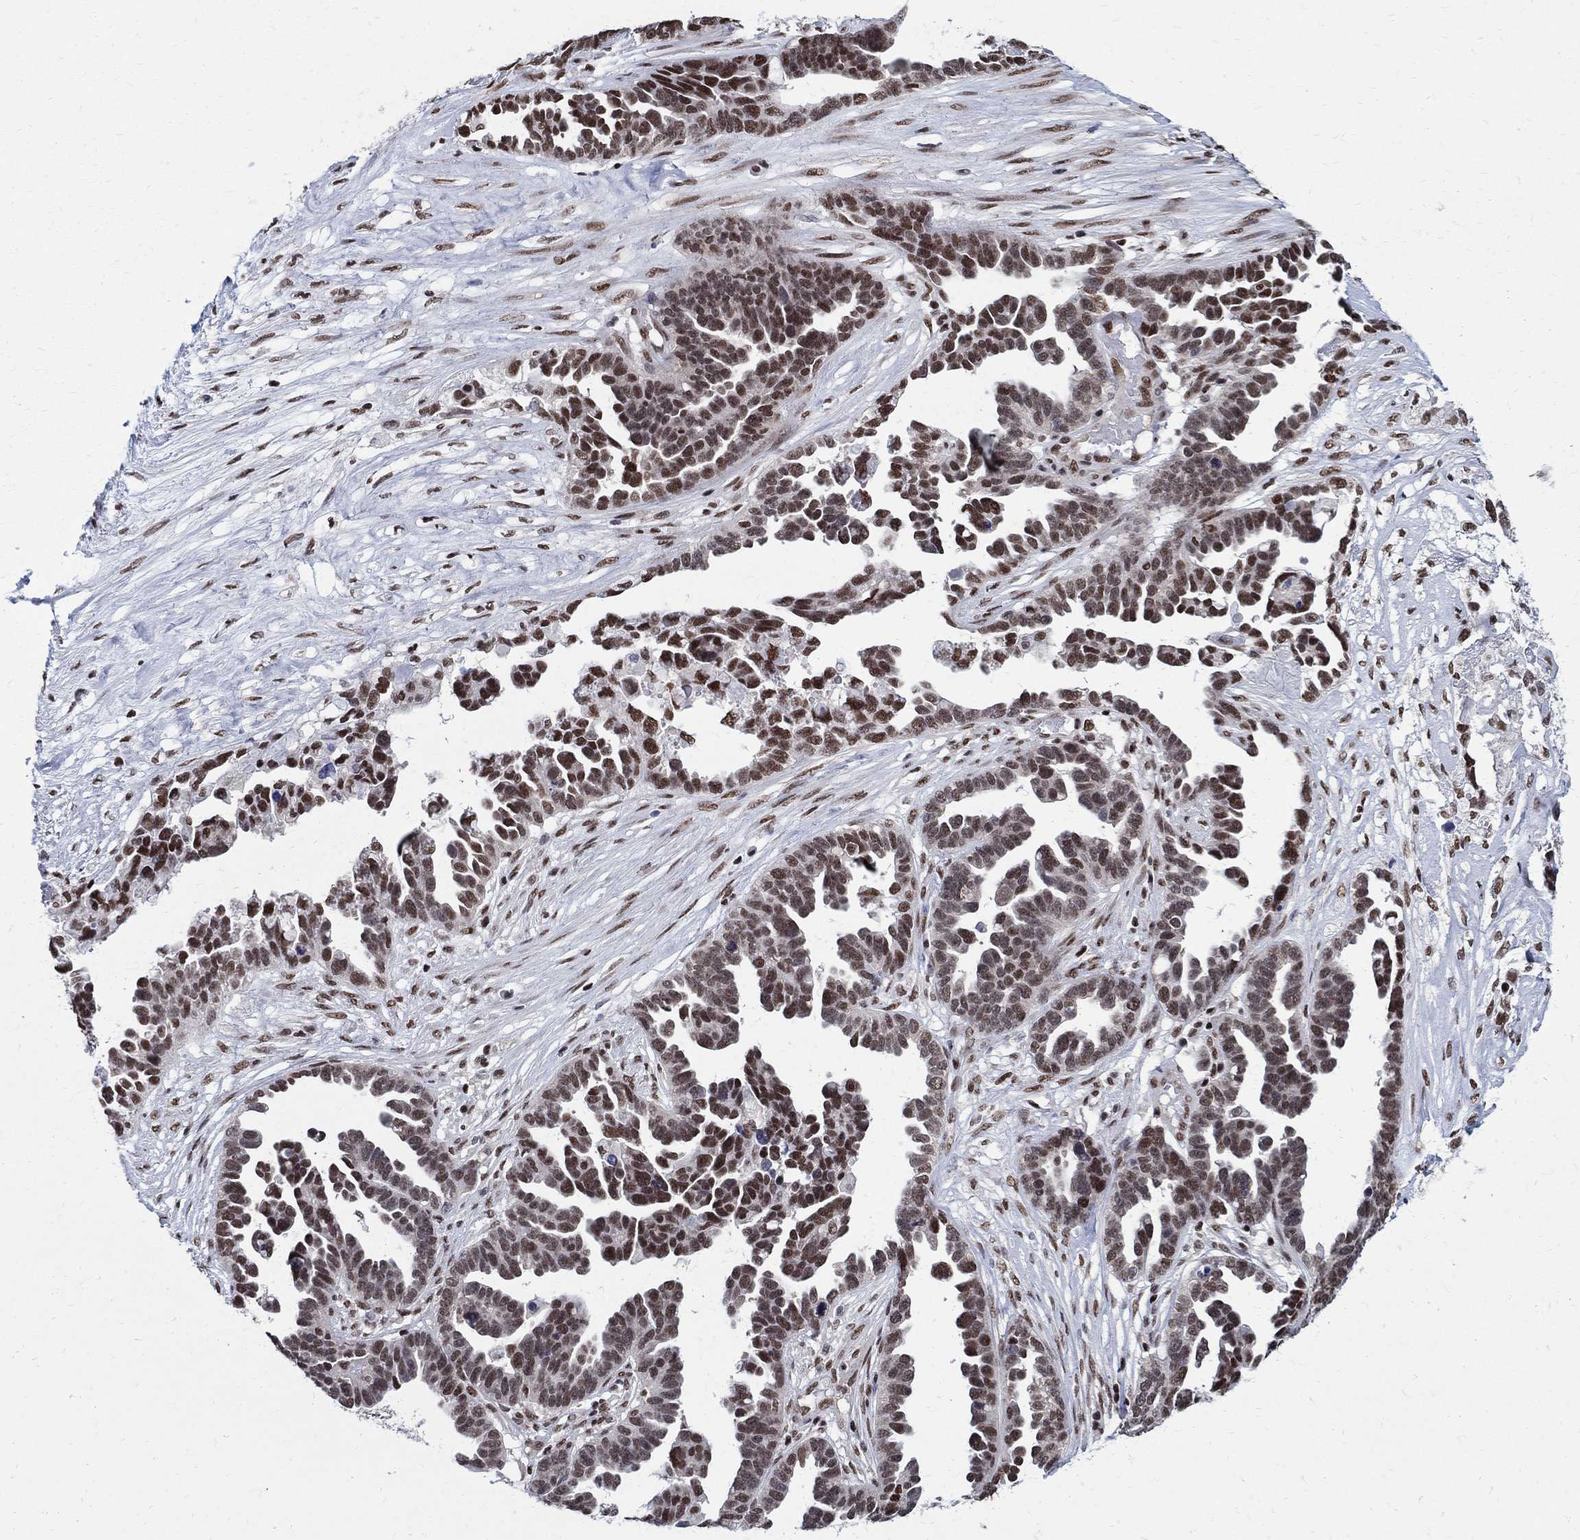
{"staining": {"intensity": "moderate", "quantity": "25%-75%", "location": "nuclear"}, "tissue": "ovarian cancer", "cell_type": "Tumor cells", "image_type": "cancer", "snomed": [{"axis": "morphology", "description": "Cystadenocarcinoma, serous, NOS"}, {"axis": "topography", "description": "Ovary"}], "caption": "Immunohistochemistry (IHC) (DAB) staining of serous cystadenocarcinoma (ovarian) reveals moderate nuclear protein expression in about 25%-75% of tumor cells.", "gene": "FBXO16", "patient": {"sex": "female", "age": 54}}